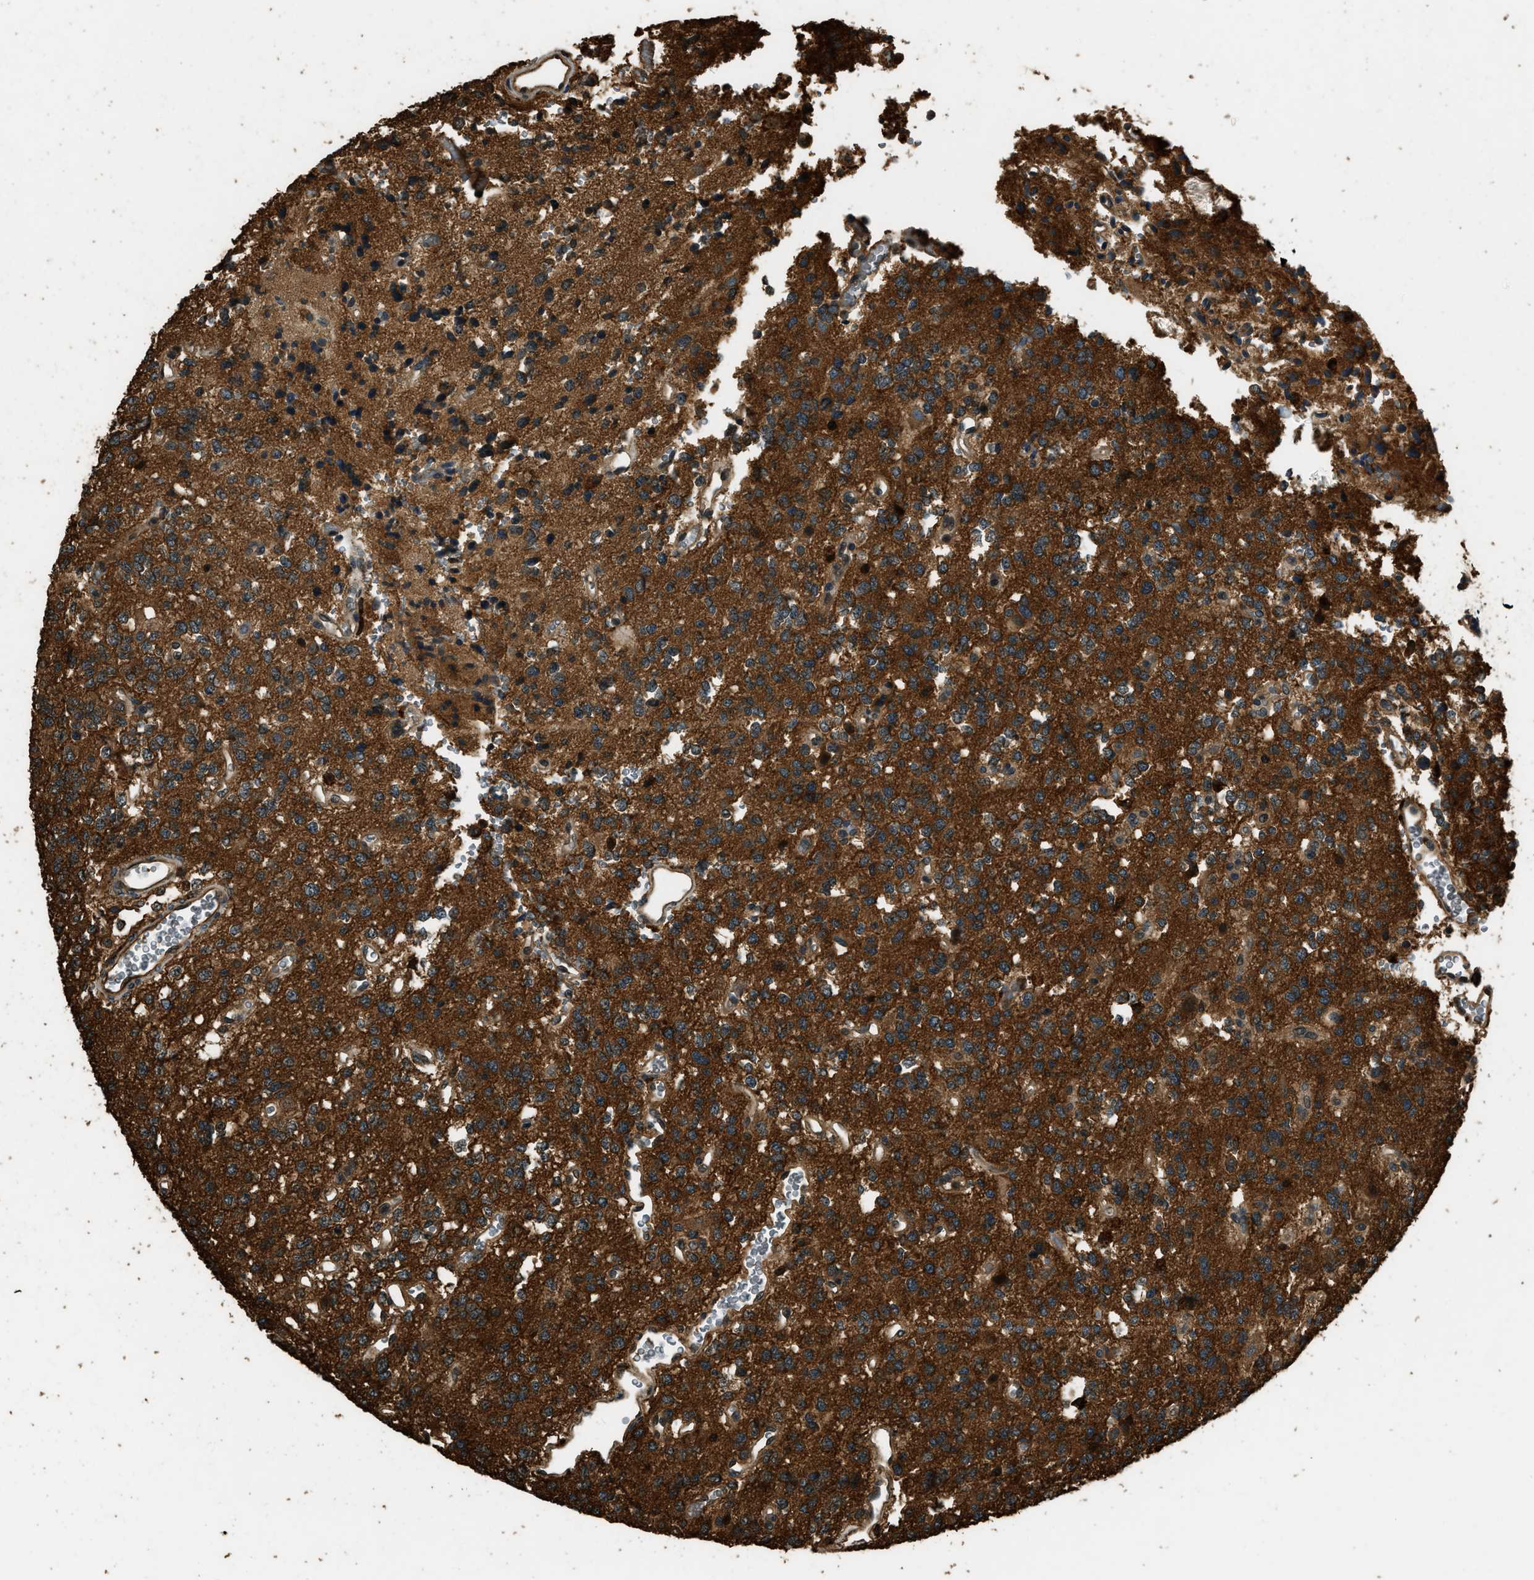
{"staining": {"intensity": "strong", "quantity": ">75%", "location": "cytoplasmic/membranous"}, "tissue": "glioma", "cell_type": "Tumor cells", "image_type": "cancer", "snomed": [{"axis": "morphology", "description": "Glioma, malignant, Low grade"}, {"axis": "topography", "description": "Brain"}], "caption": "Tumor cells show high levels of strong cytoplasmic/membranous staining in about >75% of cells in malignant glioma (low-grade).", "gene": "RAP2A", "patient": {"sex": "male", "age": 38}}